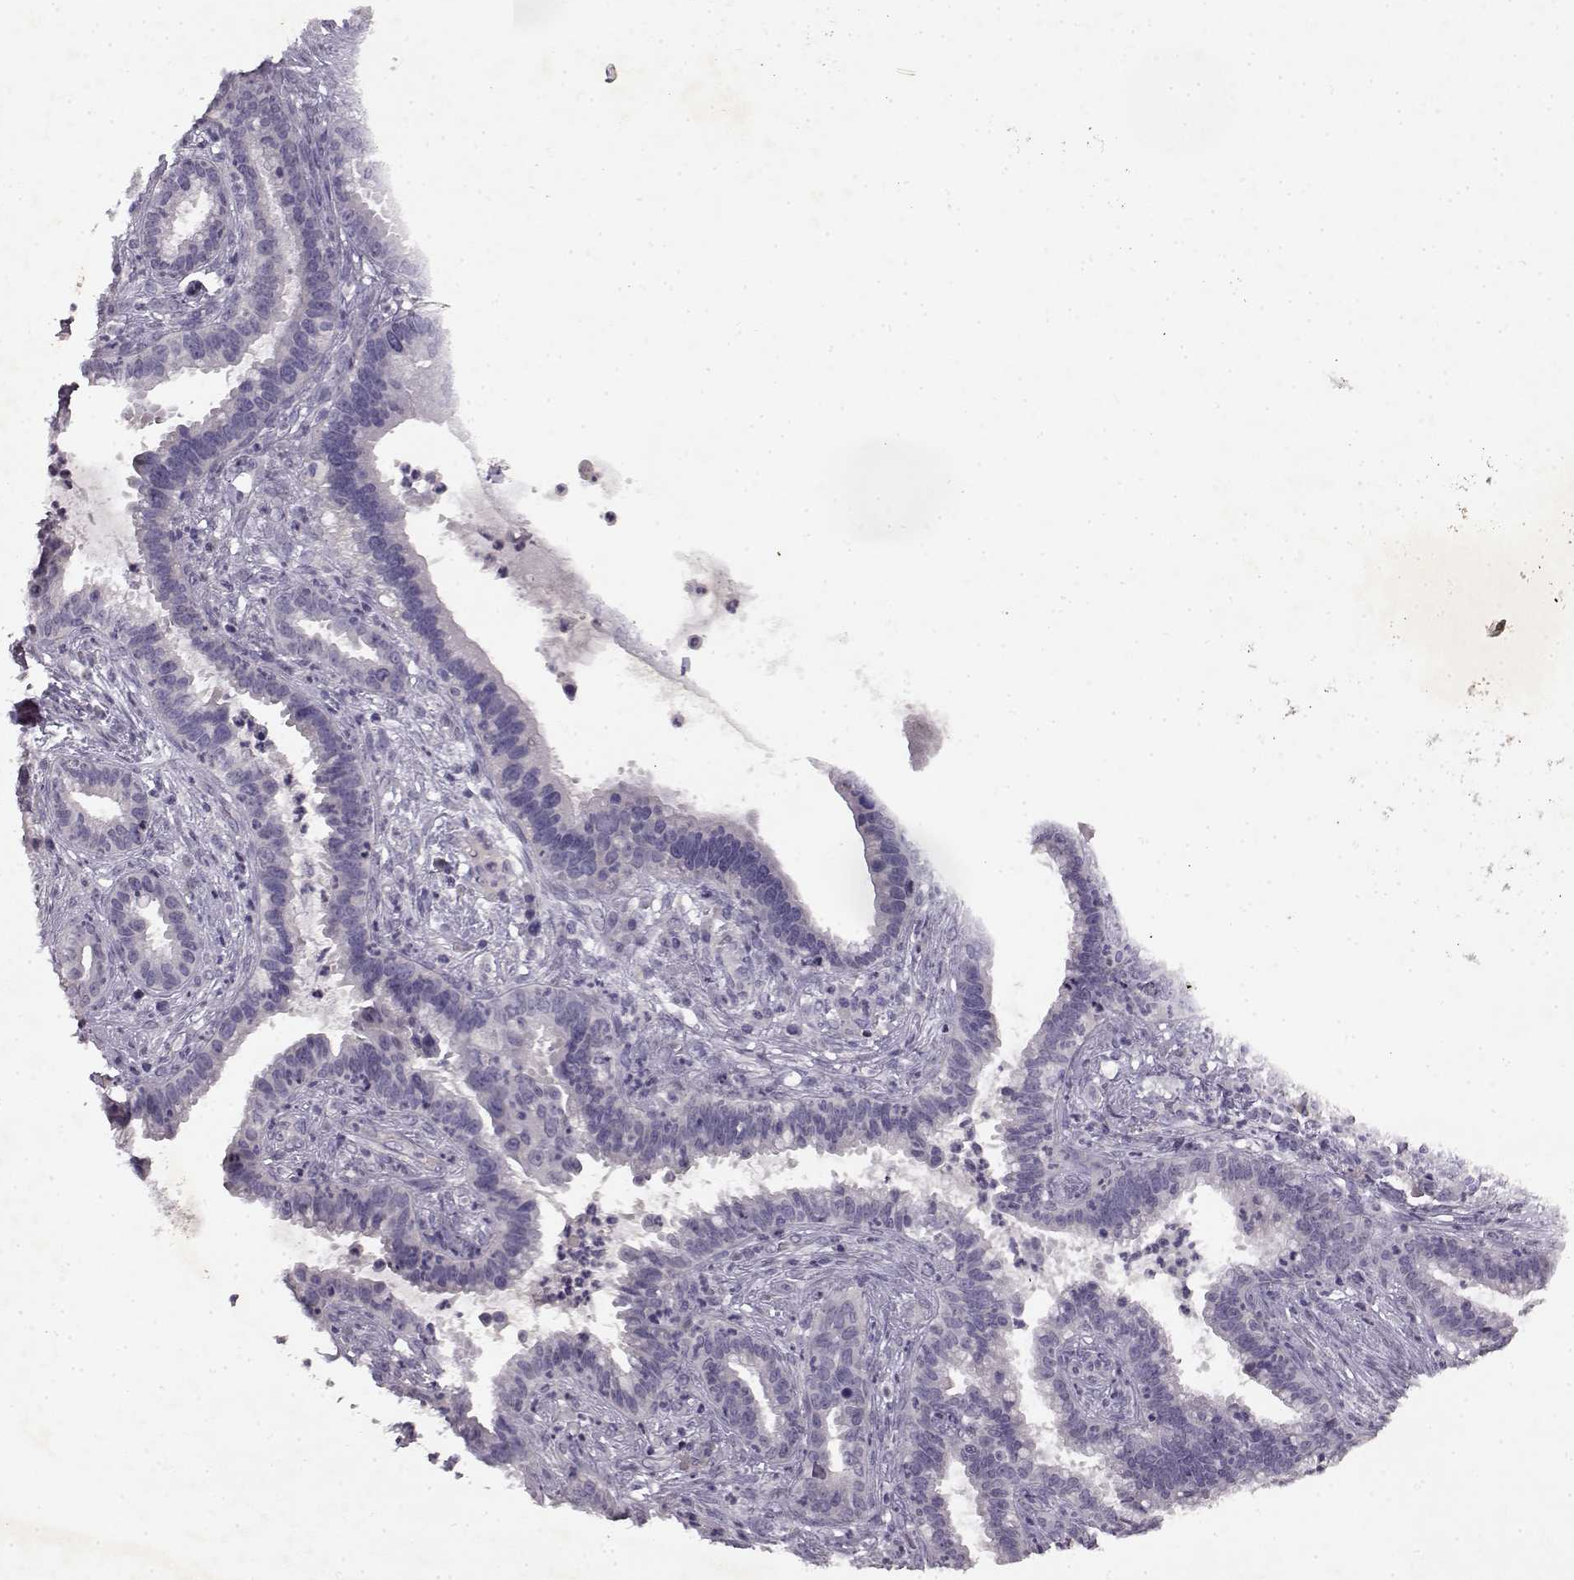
{"staining": {"intensity": "negative", "quantity": "none", "location": "none"}, "tissue": "cervical cancer", "cell_type": "Tumor cells", "image_type": "cancer", "snomed": [{"axis": "morphology", "description": "Adenocarcinoma, NOS"}, {"axis": "topography", "description": "Cervix"}], "caption": "The immunohistochemistry histopathology image has no significant positivity in tumor cells of cervical cancer tissue.", "gene": "SPAG17", "patient": {"sex": "female", "age": 45}}